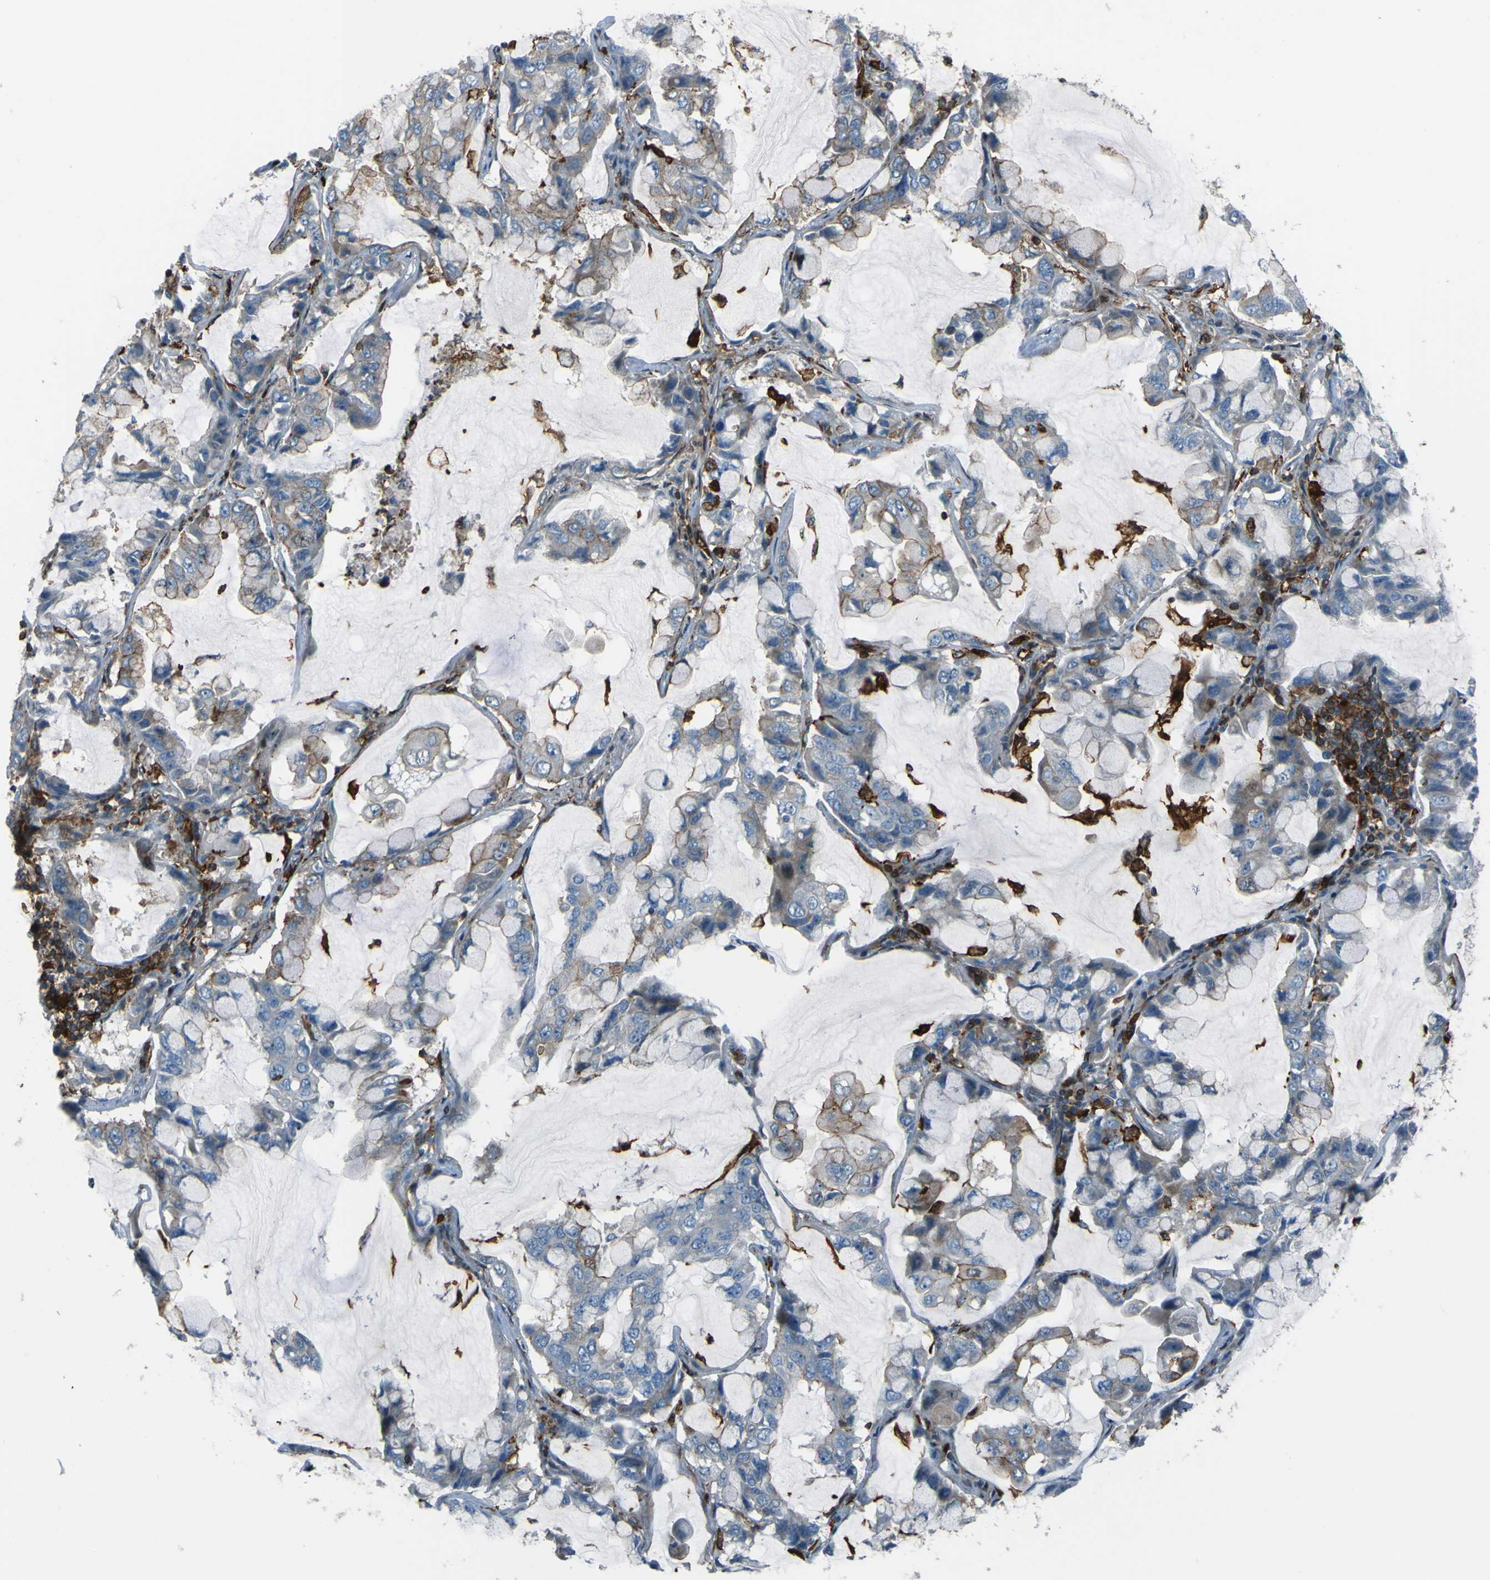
{"staining": {"intensity": "negative", "quantity": "none", "location": "none"}, "tissue": "lung cancer", "cell_type": "Tumor cells", "image_type": "cancer", "snomed": [{"axis": "morphology", "description": "Adenocarcinoma, NOS"}, {"axis": "topography", "description": "Lung"}], "caption": "Human lung cancer (adenocarcinoma) stained for a protein using immunohistochemistry shows no positivity in tumor cells.", "gene": "PCDHB5", "patient": {"sex": "male", "age": 64}}